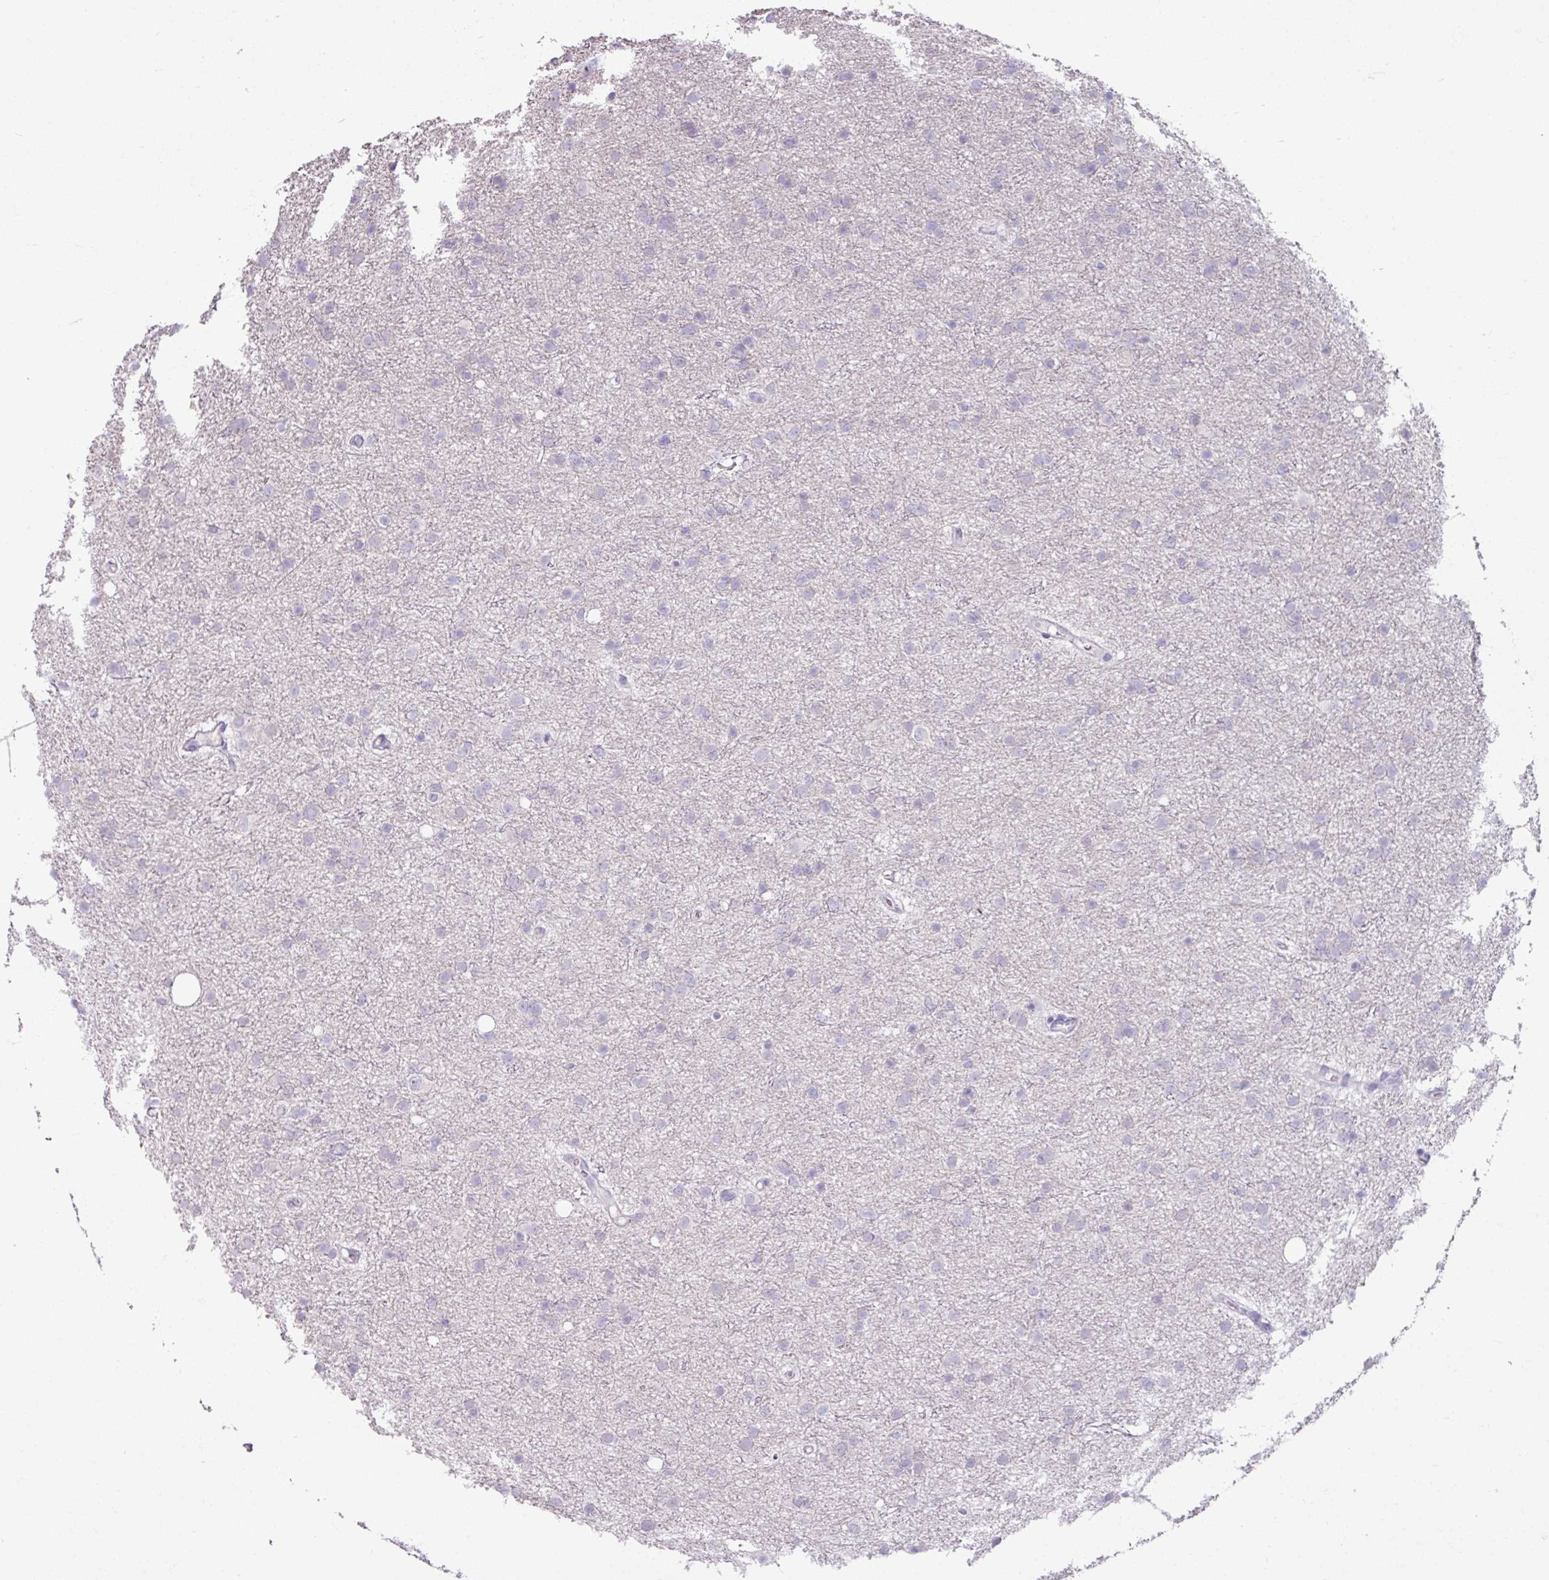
{"staining": {"intensity": "negative", "quantity": "none", "location": "none"}, "tissue": "glioma", "cell_type": "Tumor cells", "image_type": "cancer", "snomed": [{"axis": "morphology", "description": "Glioma, malignant, Low grade"}, {"axis": "topography", "description": "Cerebral cortex"}], "caption": "Immunohistochemistry (IHC) of human malignant low-grade glioma exhibits no staining in tumor cells. The staining was performed using DAB (3,3'-diaminobenzidine) to visualize the protein expression in brown, while the nuclei were stained in blue with hematoxylin (Magnification: 20x).", "gene": "SLC27A5", "patient": {"sex": "female", "age": 39}}